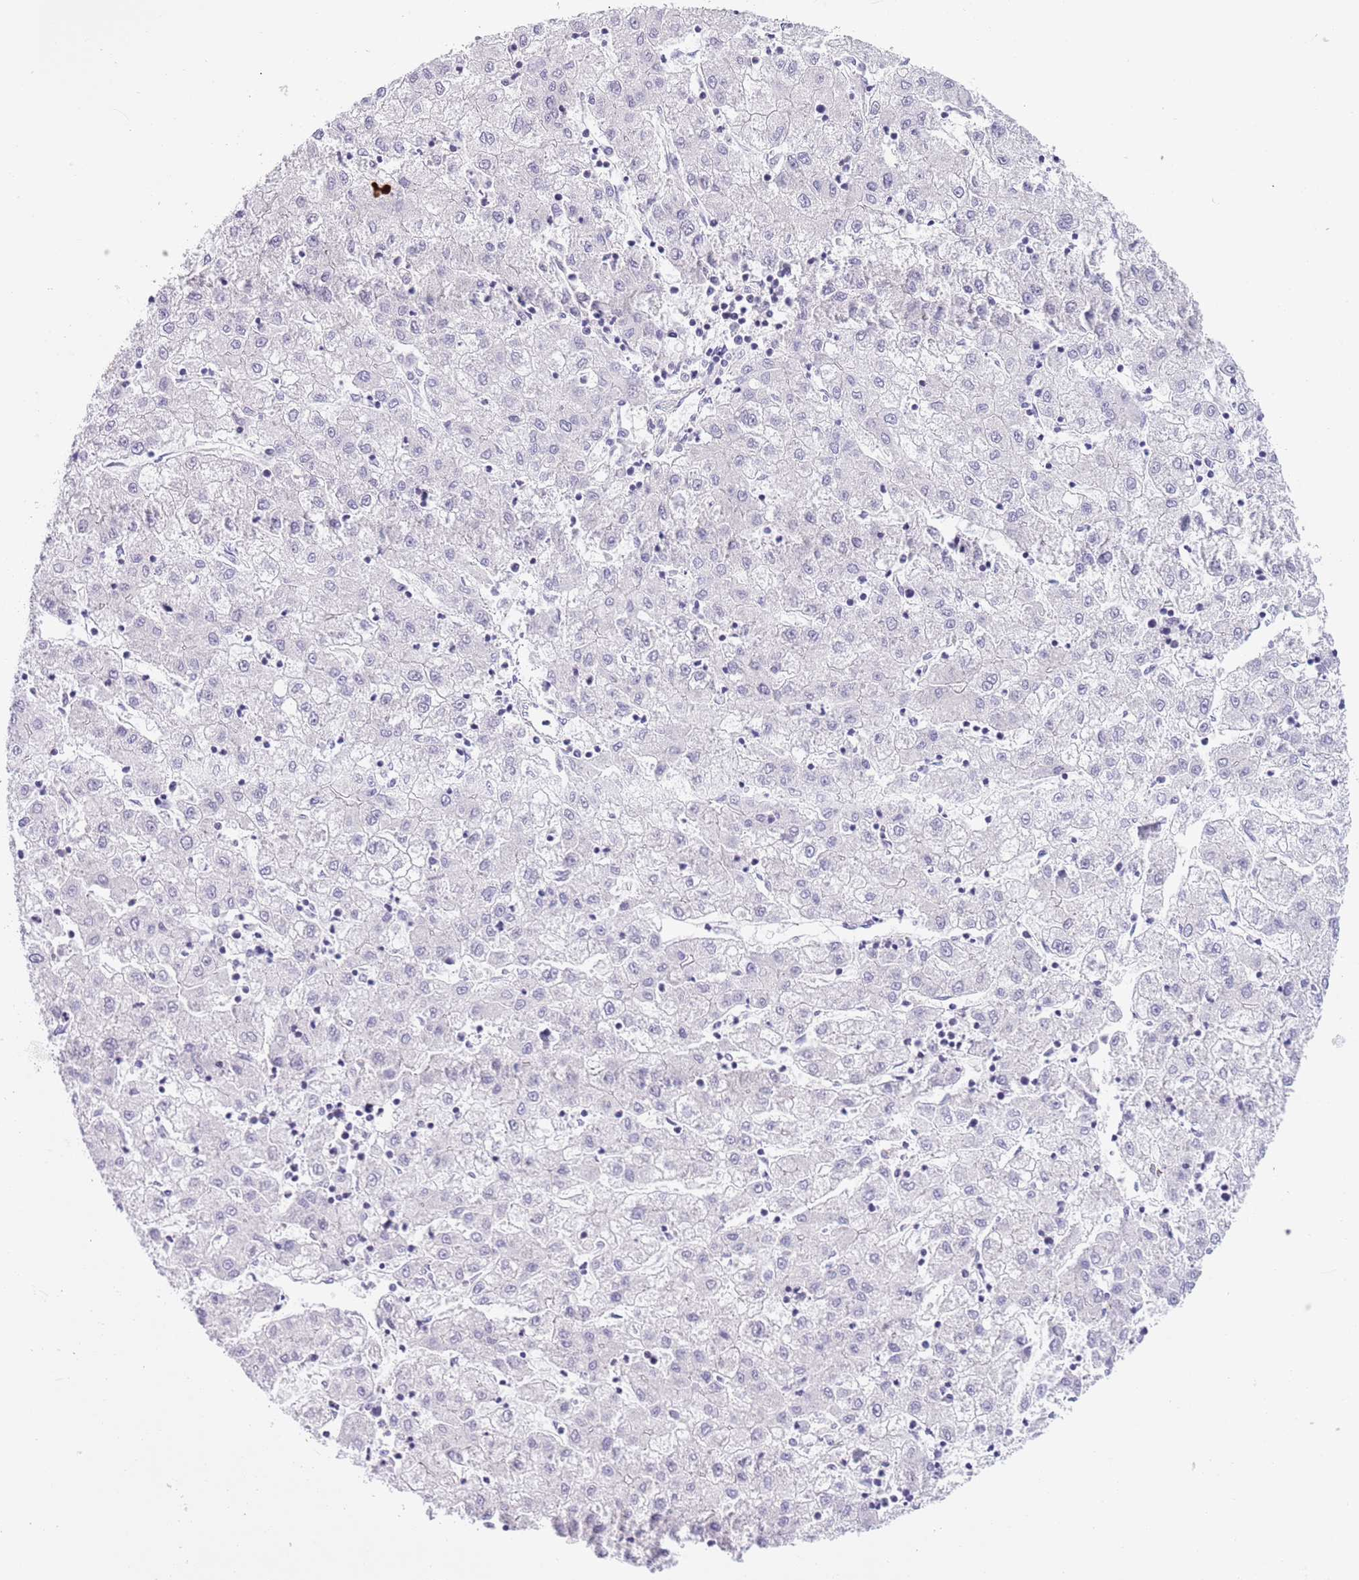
{"staining": {"intensity": "negative", "quantity": "none", "location": "none"}, "tissue": "liver cancer", "cell_type": "Tumor cells", "image_type": "cancer", "snomed": [{"axis": "morphology", "description": "Carcinoma, Hepatocellular, NOS"}, {"axis": "topography", "description": "Liver"}], "caption": "DAB (3,3'-diaminobenzidine) immunohistochemical staining of hepatocellular carcinoma (liver) displays no significant positivity in tumor cells. The staining is performed using DAB brown chromogen with nuclei counter-stained in using hematoxylin.", "gene": "NET1", "patient": {"sex": "male", "age": 72}}